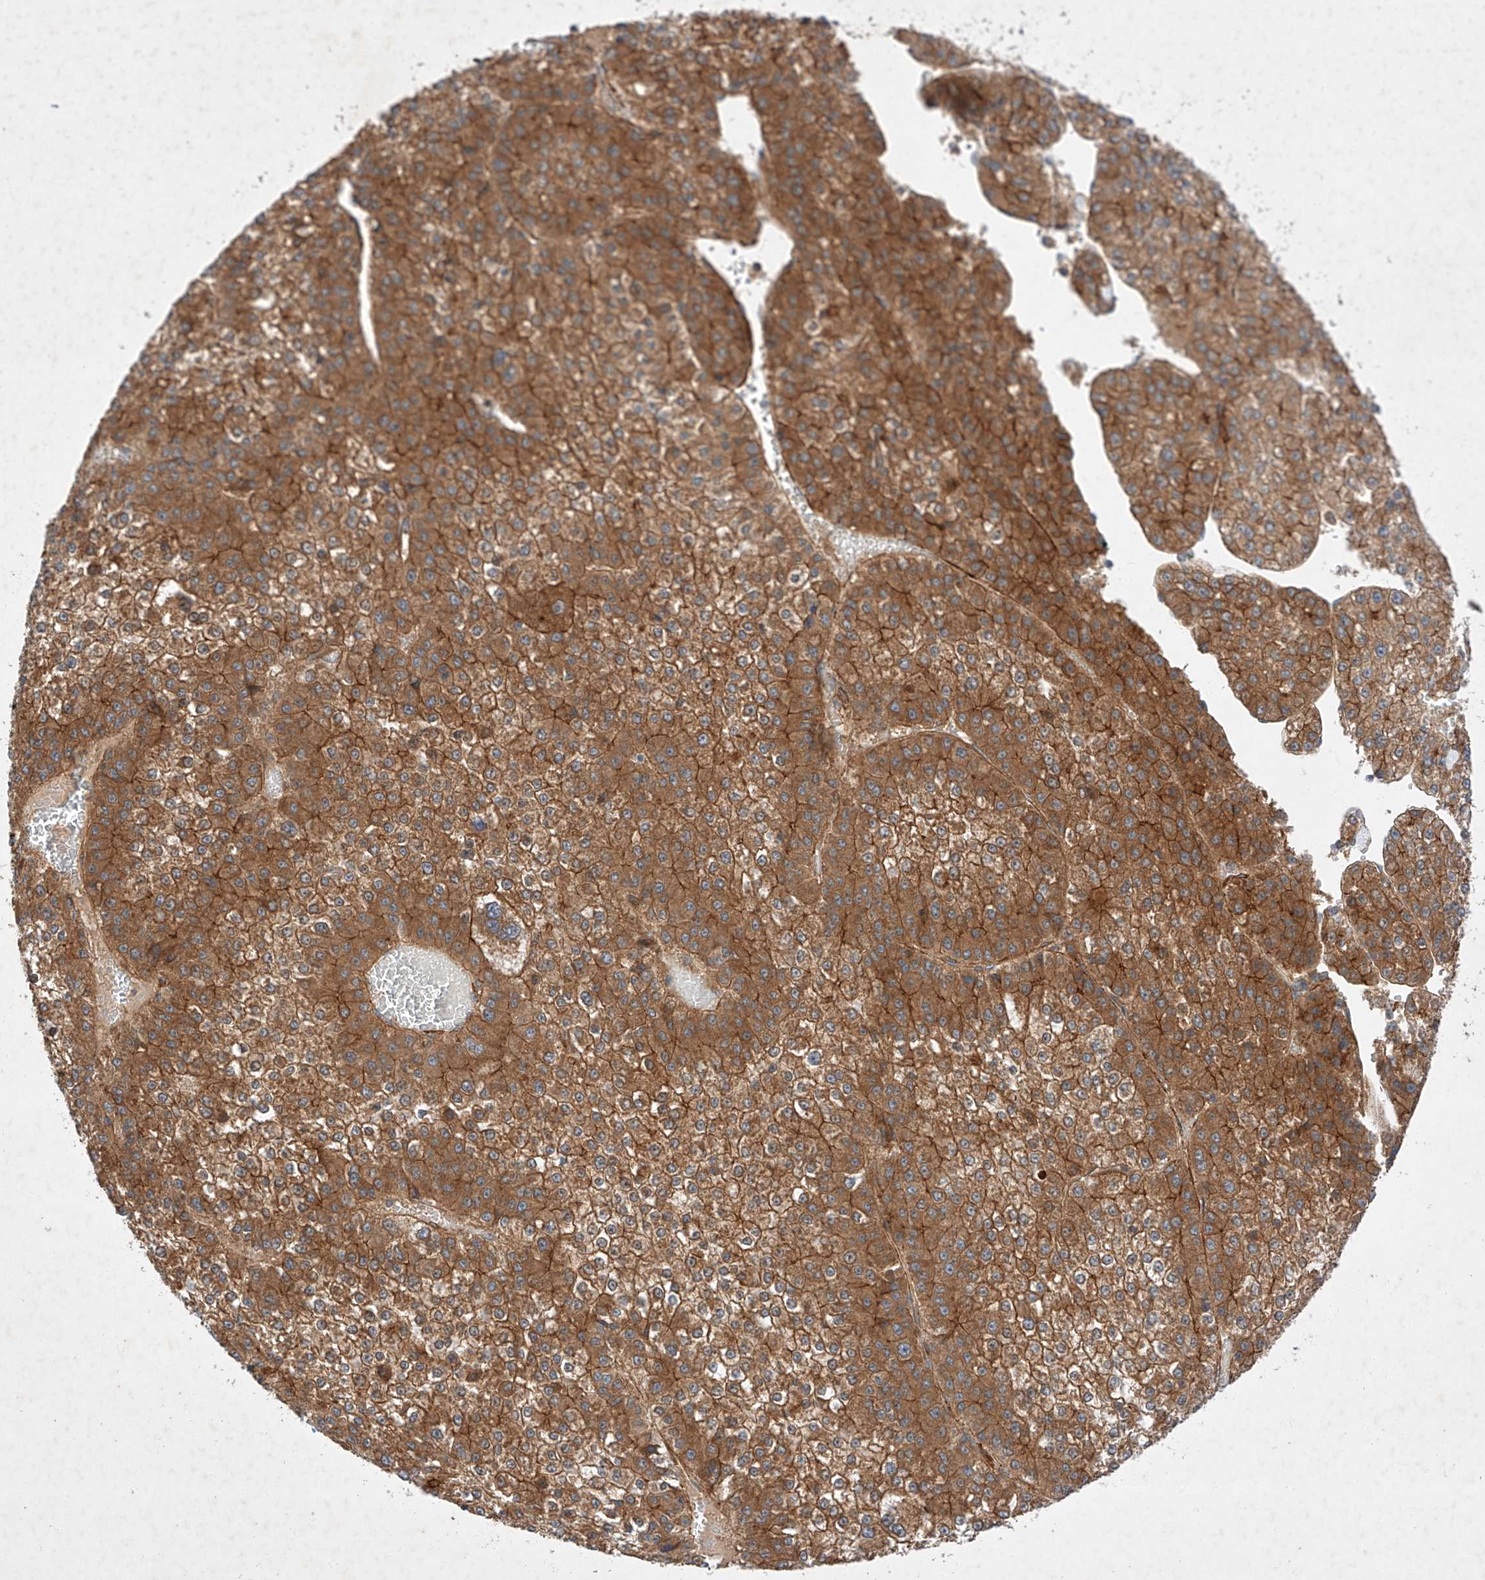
{"staining": {"intensity": "strong", "quantity": ">75%", "location": "cytoplasmic/membranous"}, "tissue": "liver cancer", "cell_type": "Tumor cells", "image_type": "cancer", "snomed": [{"axis": "morphology", "description": "Carcinoma, Hepatocellular, NOS"}, {"axis": "topography", "description": "Liver"}], "caption": "Liver cancer (hepatocellular carcinoma) tissue reveals strong cytoplasmic/membranous staining in about >75% of tumor cells, visualized by immunohistochemistry. (DAB IHC with brightfield microscopy, high magnification).", "gene": "RAB23", "patient": {"sex": "female", "age": 73}}